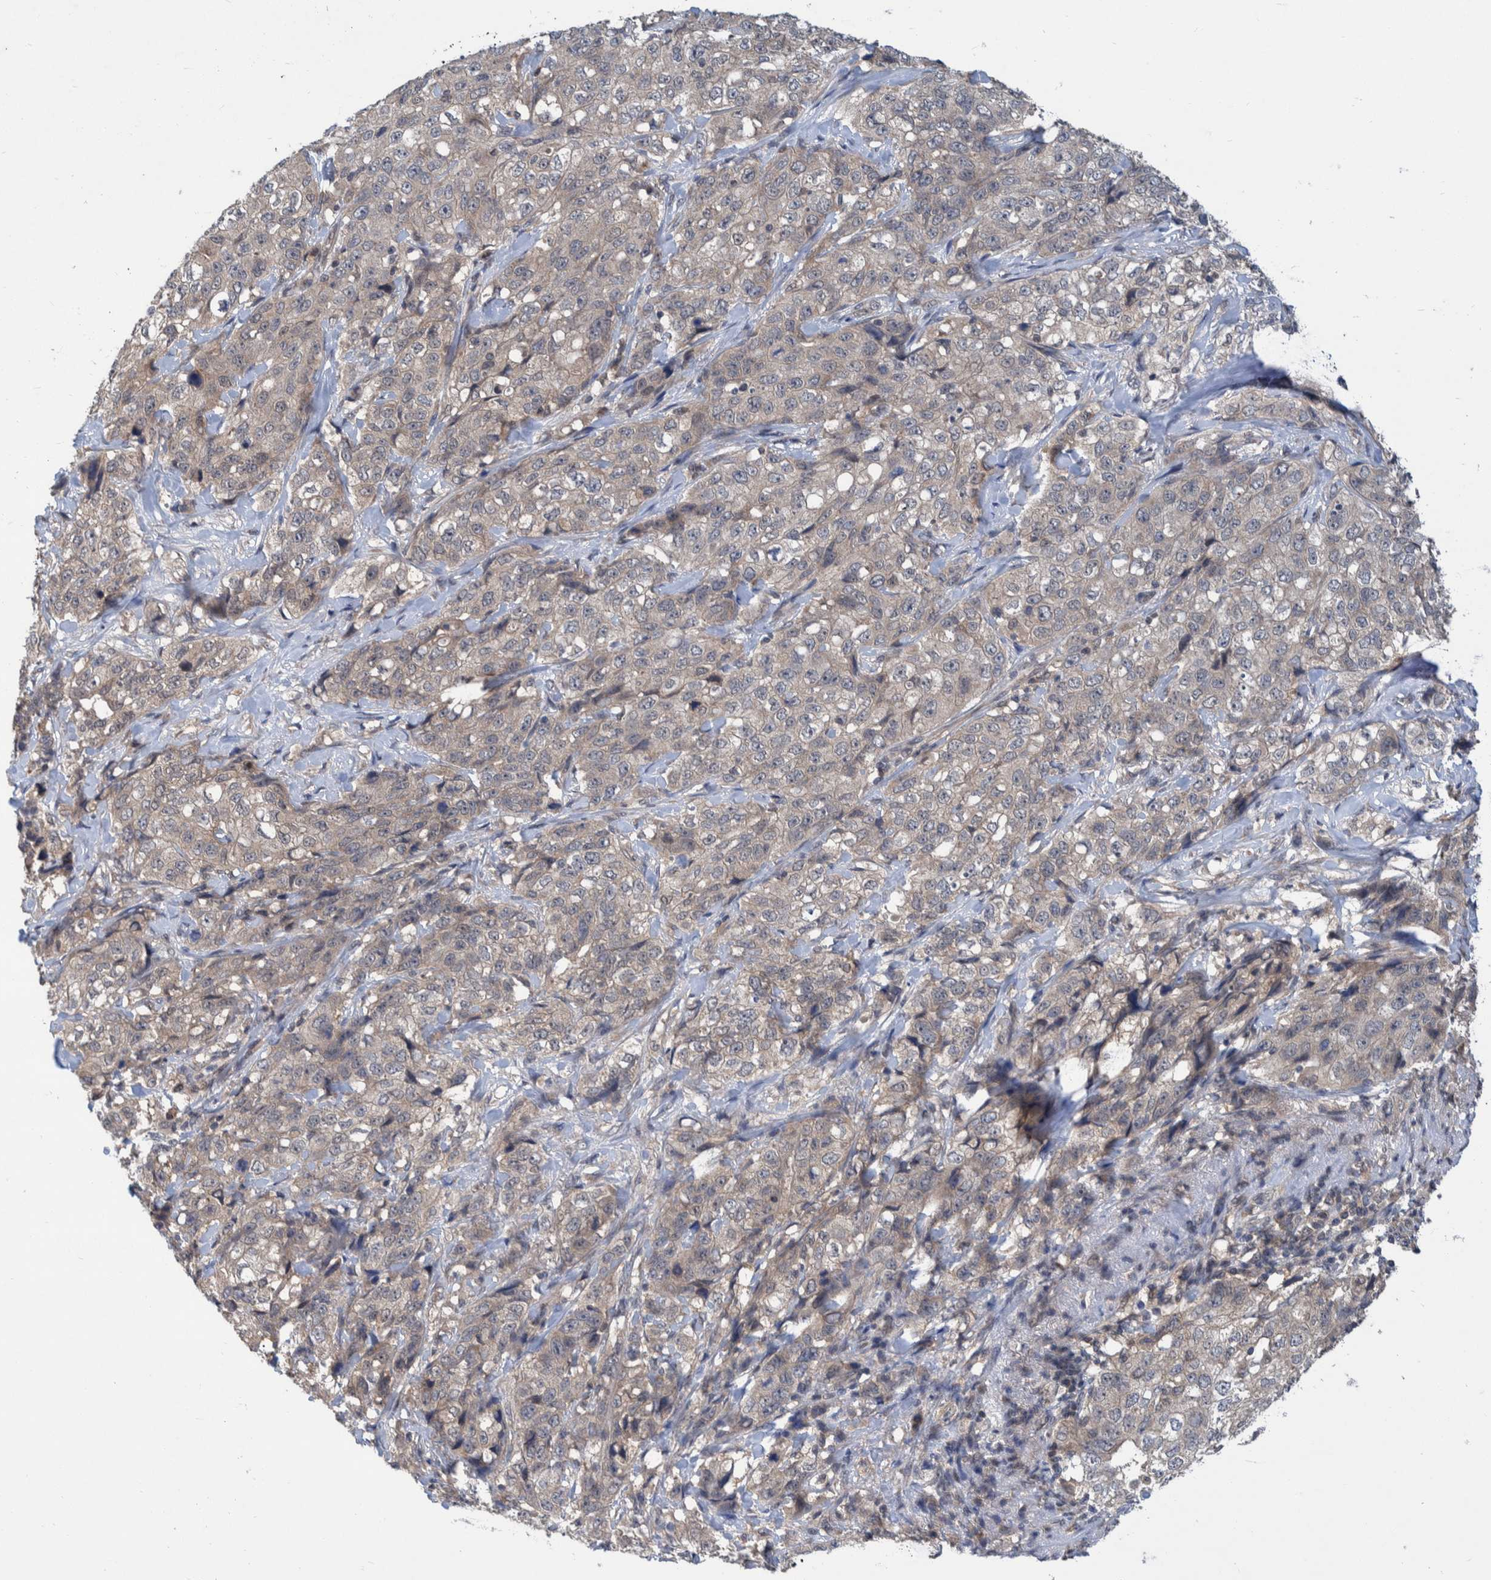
{"staining": {"intensity": "weak", "quantity": "<25%", "location": "cytoplasmic/membranous"}, "tissue": "stomach cancer", "cell_type": "Tumor cells", "image_type": "cancer", "snomed": [{"axis": "morphology", "description": "Adenocarcinoma, NOS"}, {"axis": "topography", "description": "Stomach"}], "caption": "A high-resolution image shows IHC staining of stomach adenocarcinoma, which shows no significant expression in tumor cells.", "gene": "PLPBP", "patient": {"sex": "male", "age": 48}}